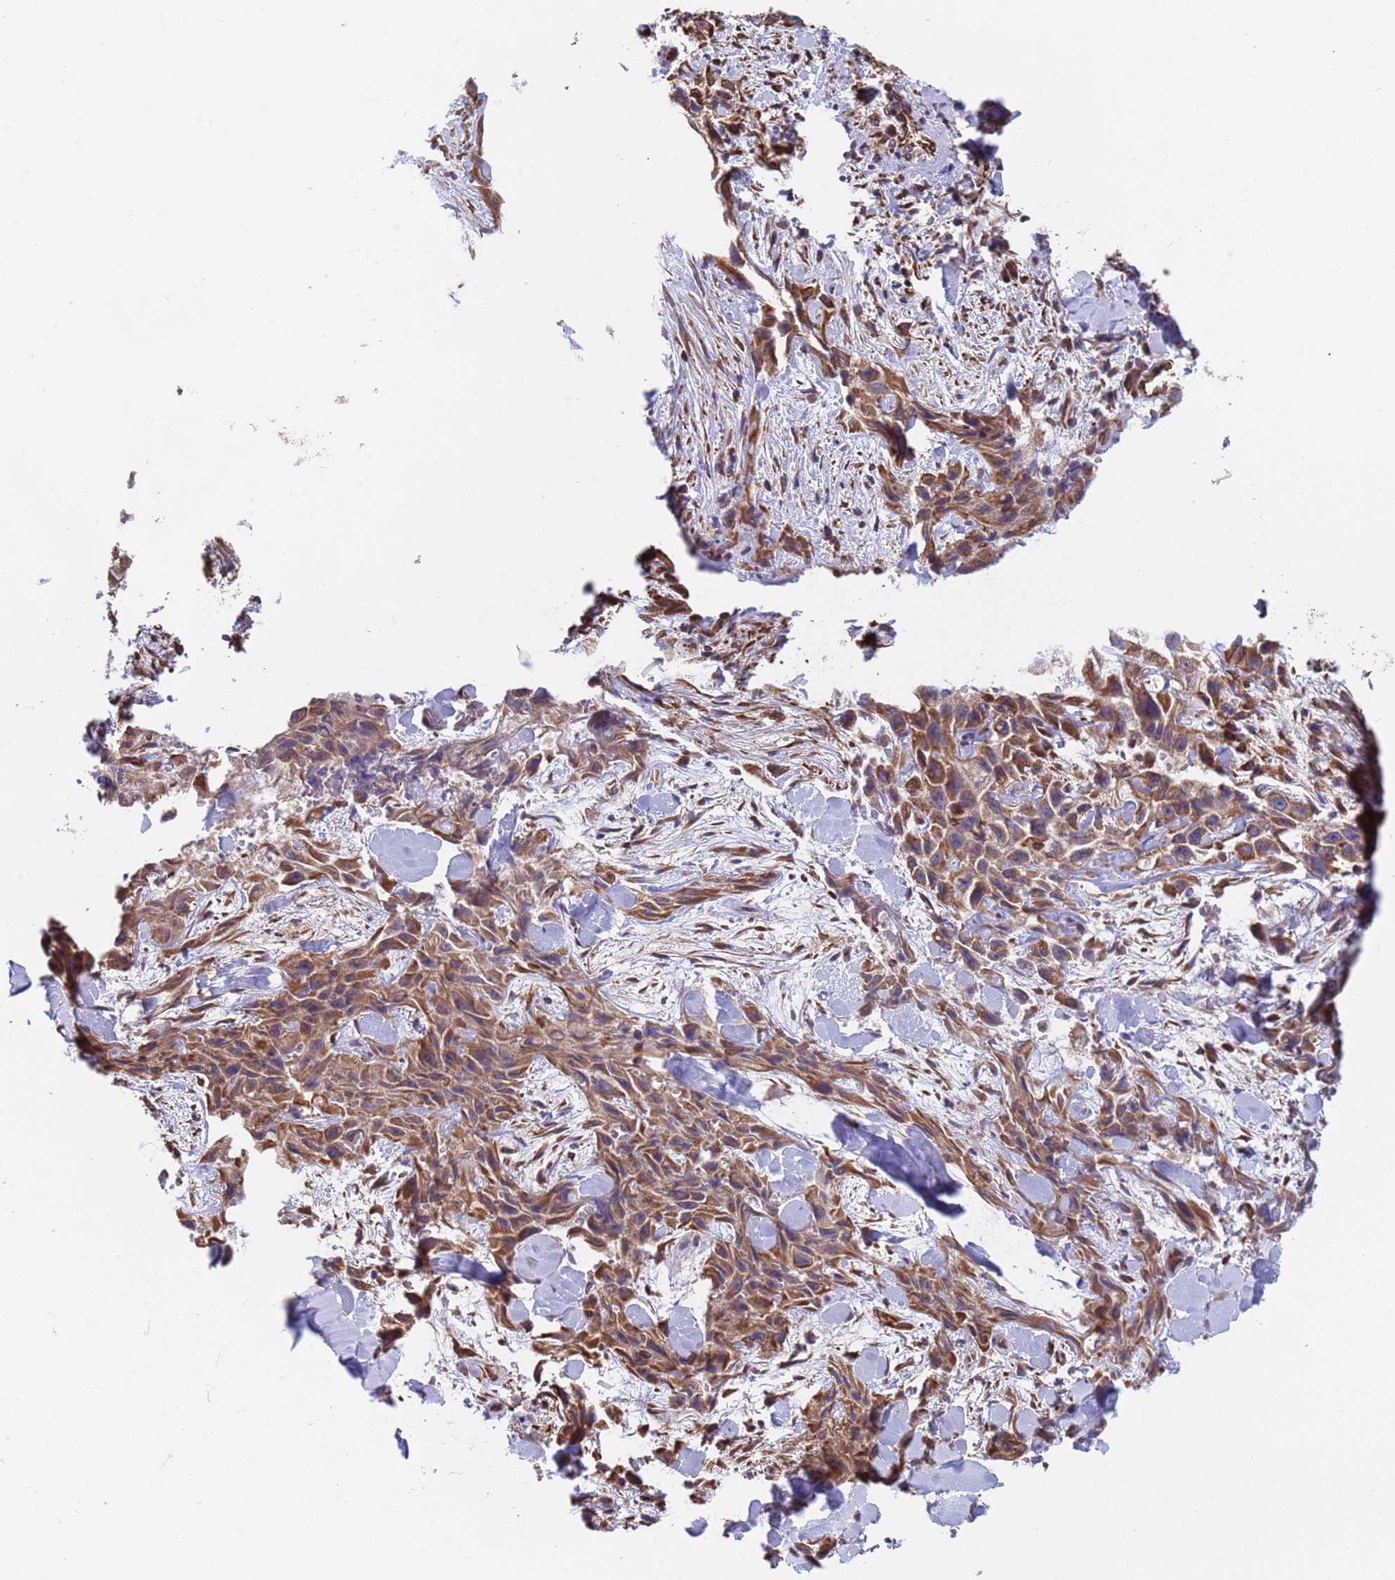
{"staining": {"intensity": "moderate", "quantity": ">75%", "location": "cytoplasmic/membranous"}, "tissue": "skin cancer", "cell_type": "Tumor cells", "image_type": "cancer", "snomed": [{"axis": "morphology", "description": "Squamous cell carcinoma, NOS"}, {"axis": "topography", "description": "Skin"}, {"axis": "topography", "description": "Subcutis"}], "caption": "Squamous cell carcinoma (skin) stained with a brown dye exhibits moderate cytoplasmic/membranous positive positivity in about >75% of tumor cells.", "gene": "NUDT12", "patient": {"sex": "male", "age": 73}}